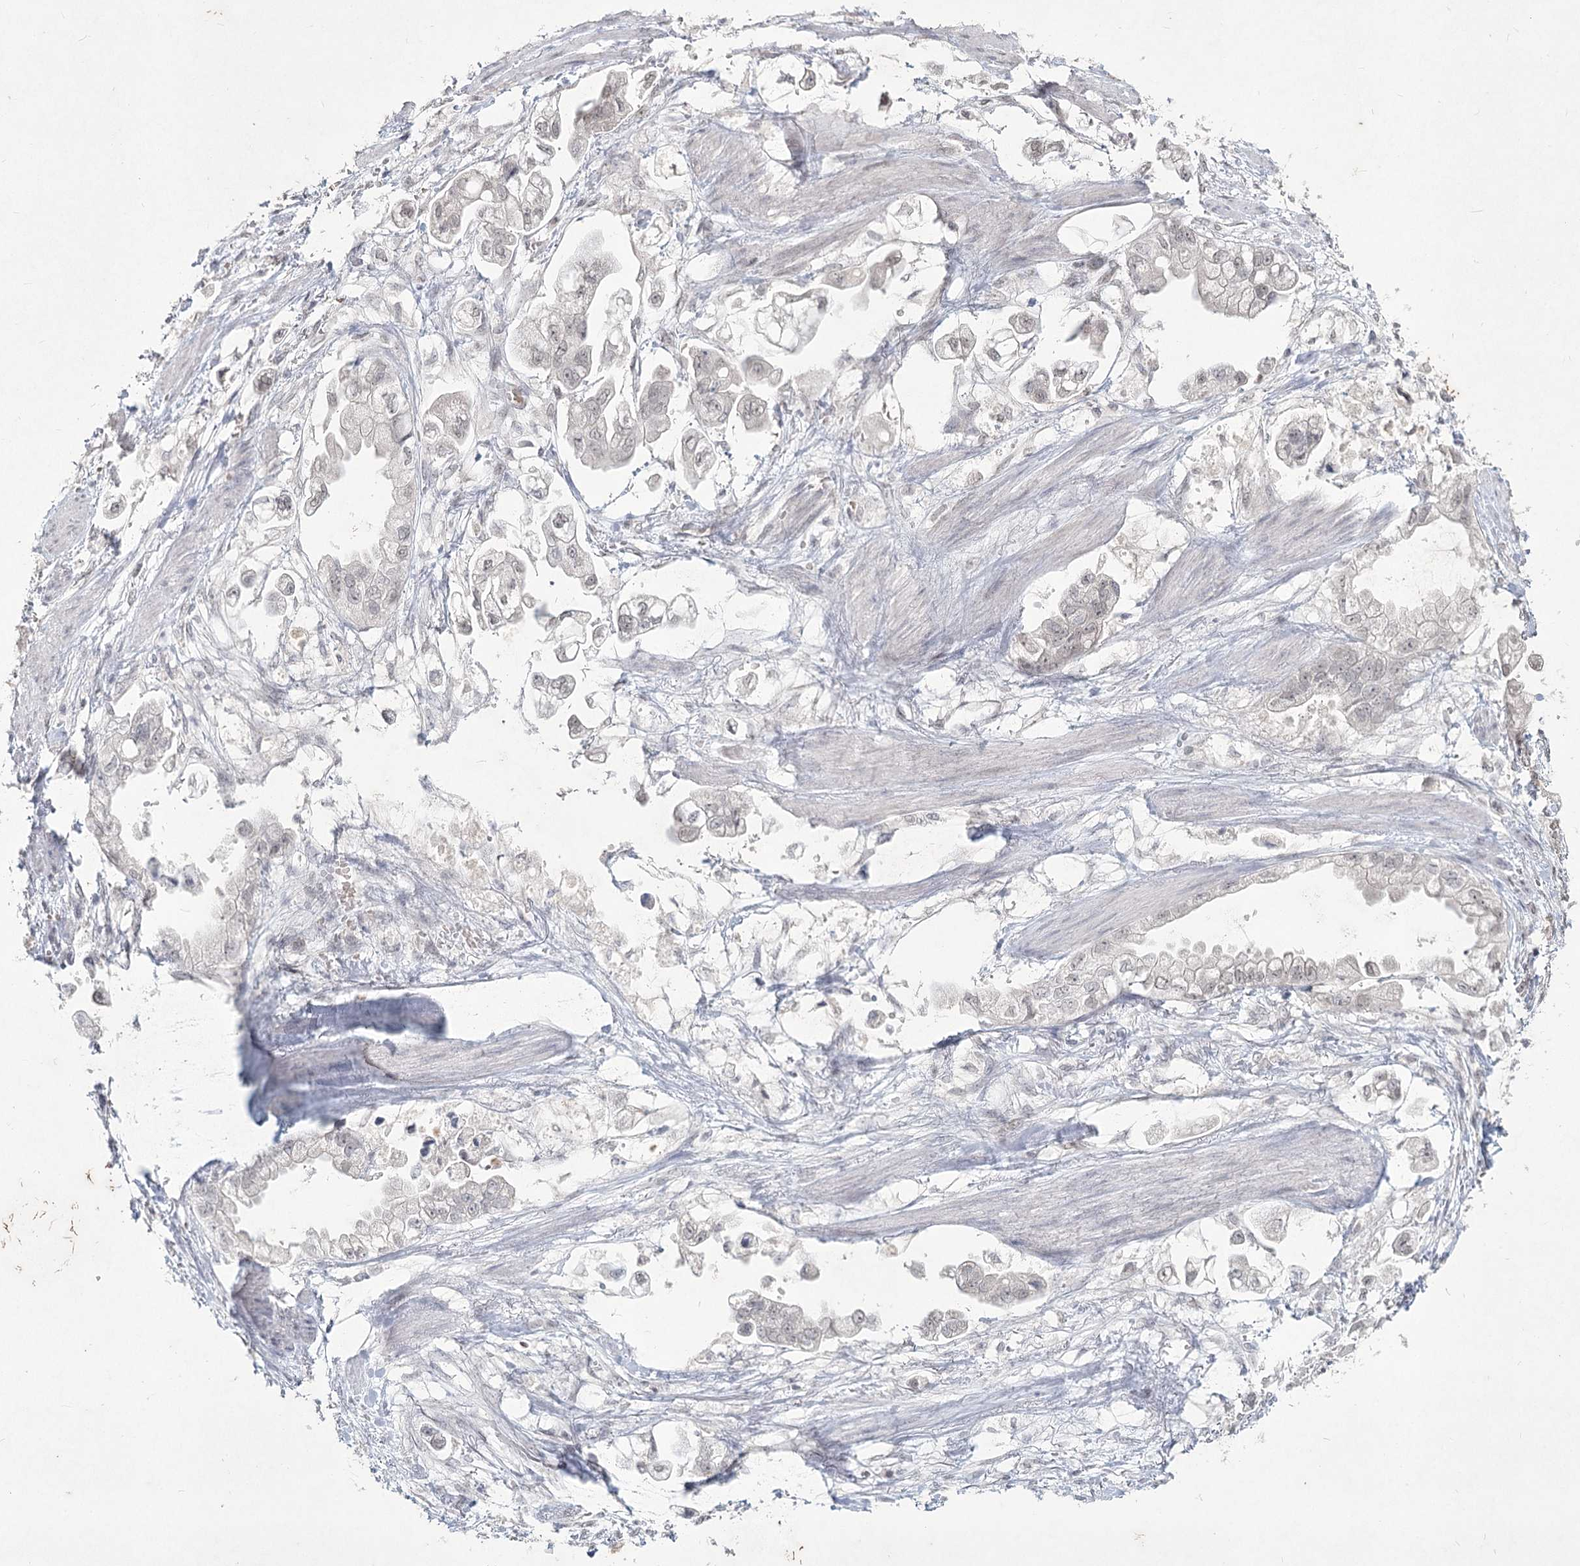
{"staining": {"intensity": "negative", "quantity": "none", "location": "none"}, "tissue": "stomach cancer", "cell_type": "Tumor cells", "image_type": "cancer", "snomed": [{"axis": "morphology", "description": "Adenocarcinoma, NOS"}, {"axis": "topography", "description": "Stomach"}], "caption": "High power microscopy image of an IHC micrograph of stomach cancer, revealing no significant expression in tumor cells. (Immunohistochemistry (ihc), brightfield microscopy, high magnification).", "gene": "LY6G5C", "patient": {"sex": "male", "age": 62}}